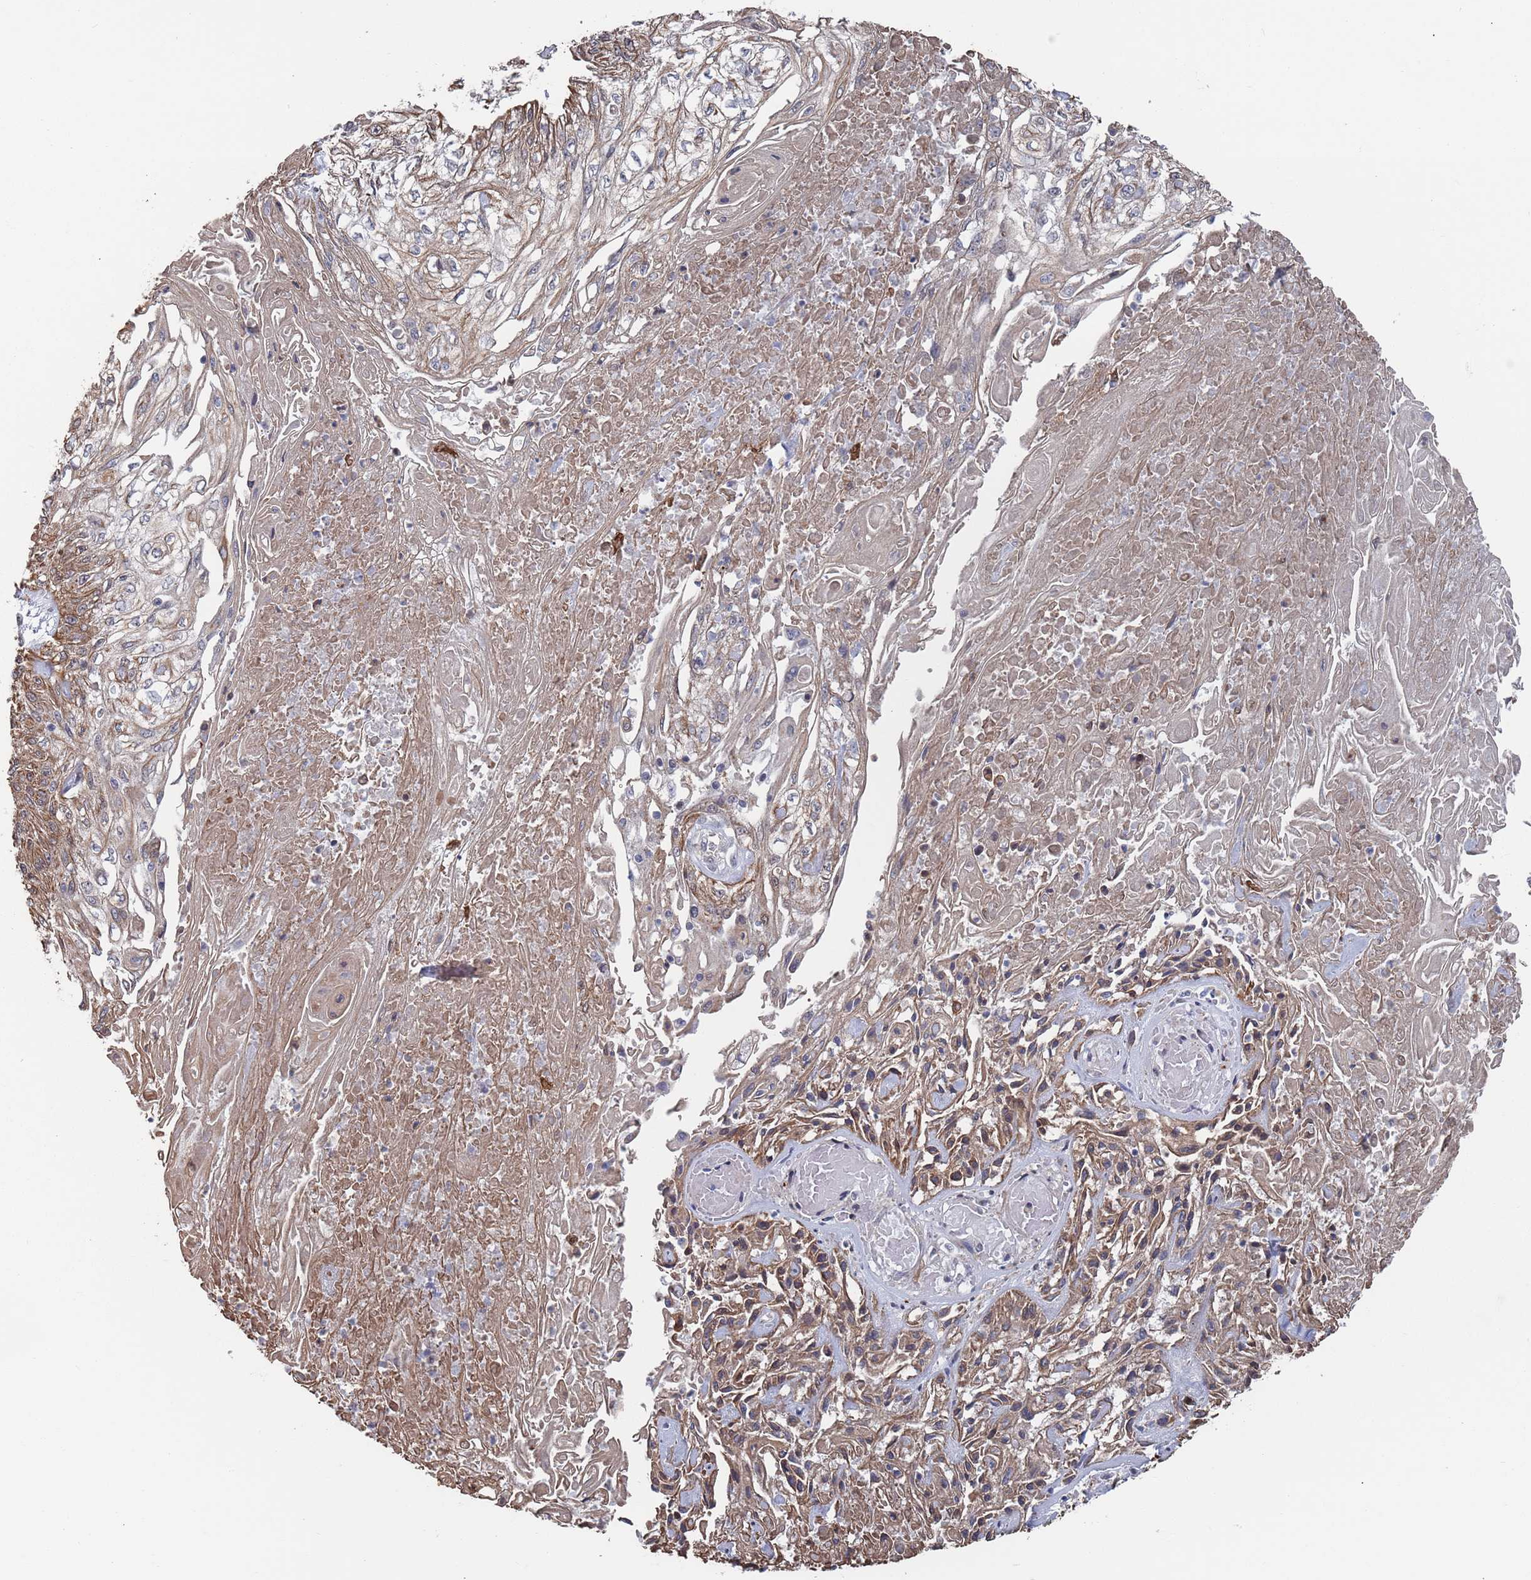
{"staining": {"intensity": "moderate", "quantity": "<25%", "location": "cytoplasmic/membranous"}, "tissue": "skin cancer", "cell_type": "Tumor cells", "image_type": "cancer", "snomed": [{"axis": "morphology", "description": "Squamous cell carcinoma, NOS"}, {"axis": "morphology", "description": "Squamous cell carcinoma, metastatic, NOS"}, {"axis": "topography", "description": "Skin"}, {"axis": "topography", "description": "Lymph node"}], "caption": "Immunohistochemical staining of squamous cell carcinoma (skin) demonstrates moderate cytoplasmic/membranous protein positivity in about <25% of tumor cells.", "gene": "DGKD", "patient": {"sex": "male", "age": 75}}